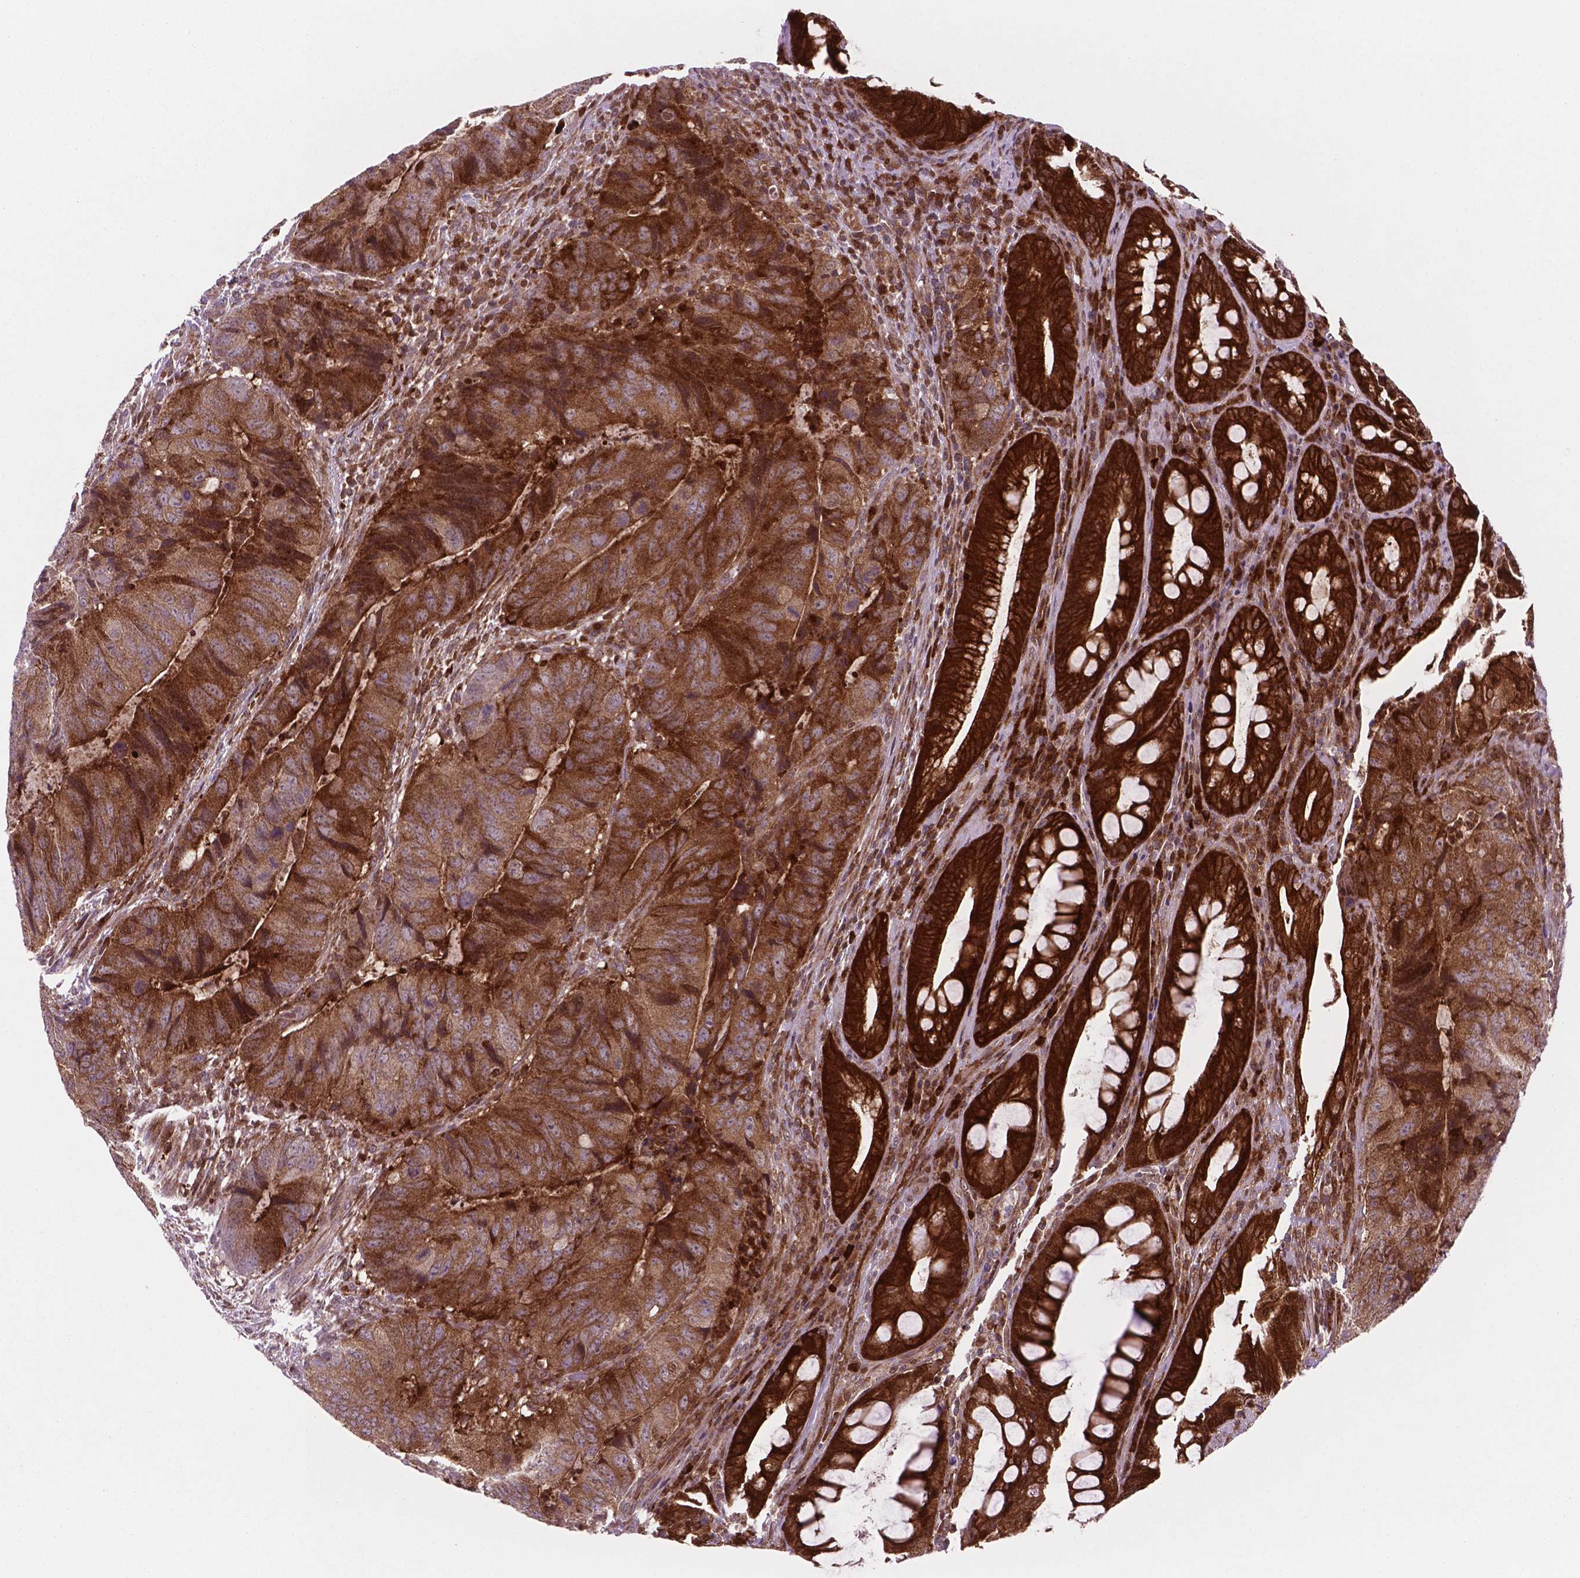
{"staining": {"intensity": "strong", "quantity": ">75%", "location": "cytoplasmic/membranous"}, "tissue": "colorectal cancer", "cell_type": "Tumor cells", "image_type": "cancer", "snomed": [{"axis": "morphology", "description": "Adenocarcinoma, NOS"}, {"axis": "topography", "description": "Colon"}], "caption": "A high amount of strong cytoplasmic/membranous expression is identified in approximately >75% of tumor cells in colorectal cancer (adenocarcinoma) tissue.", "gene": "LDHA", "patient": {"sex": "male", "age": 79}}